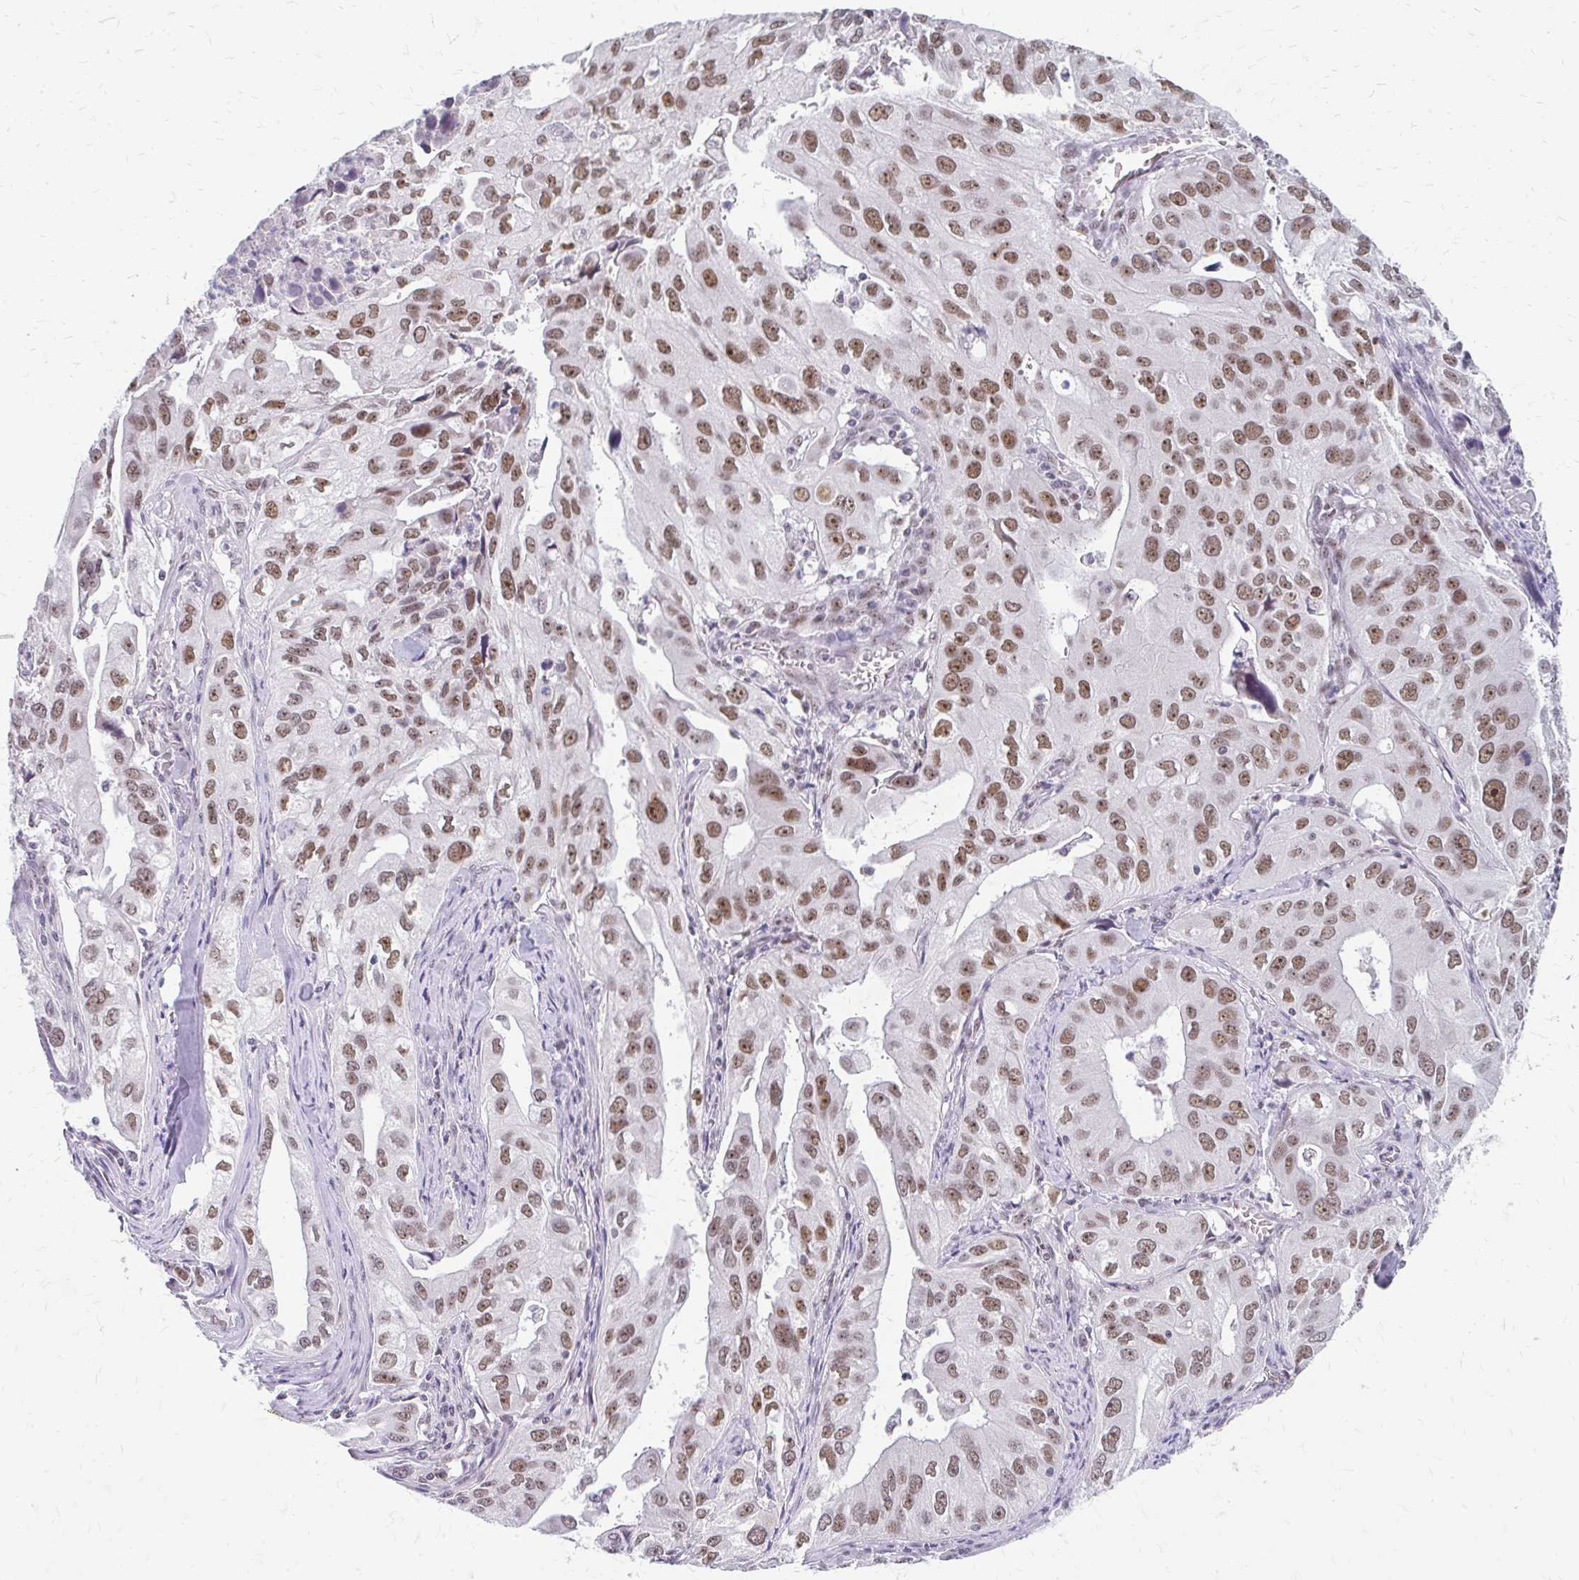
{"staining": {"intensity": "moderate", "quantity": ">75%", "location": "nuclear"}, "tissue": "lung cancer", "cell_type": "Tumor cells", "image_type": "cancer", "snomed": [{"axis": "morphology", "description": "Adenocarcinoma, NOS"}, {"axis": "topography", "description": "Lung"}], "caption": "A high-resolution histopathology image shows immunohistochemistry staining of adenocarcinoma (lung), which reveals moderate nuclear expression in about >75% of tumor cells.", "gene": "GTF2H1", "patient": {"sex": "male", "age": 48}}